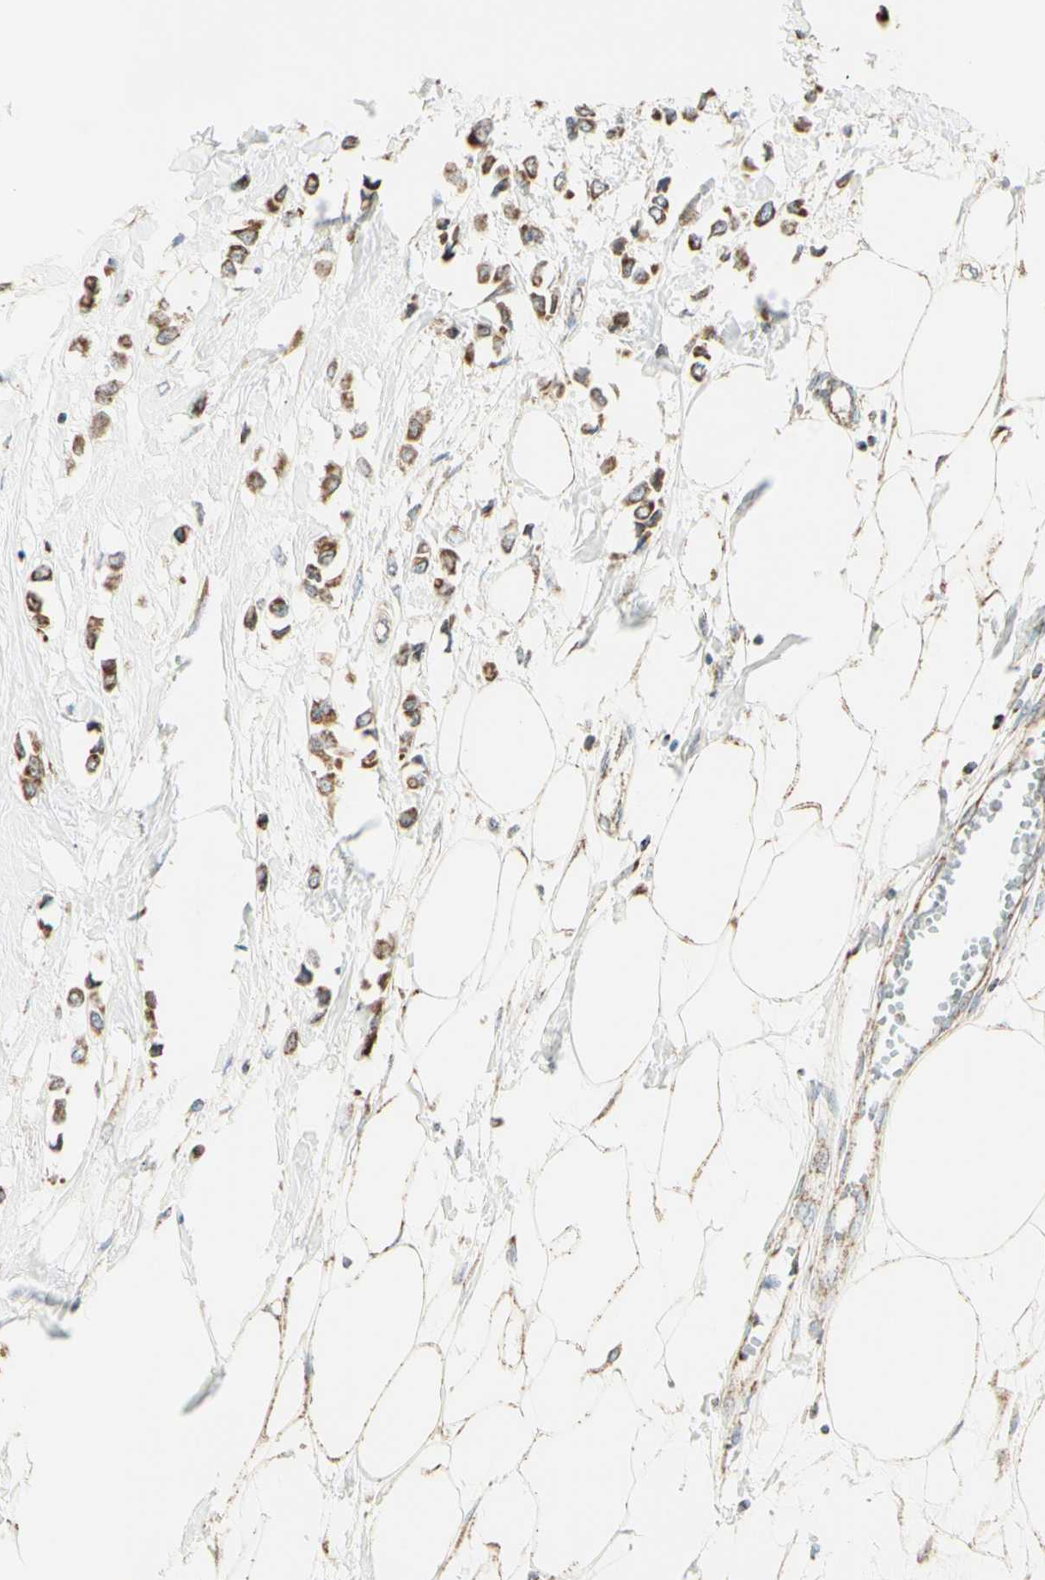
{"staining": {"intensity": "moderate", "quantity": ">75%", "location": "cytoplasmic/membranous"}, "tissue": "breast cancer", "cell_type": "Tumor cells", "image_type": "cancer", "snomed": [{"axis": "morphology", "description": "Lobular carcinoma"}, {"axis": "topography", "description": "Breast"}], "caption": "A high-resolution histopathology image shows immunohistochemistry (IHC) staining of breast cancer, which displays moderate cytoplasmic/membranous expression in about >75% of tumor cells. Using DAB (3,3'-diaminobenzidine) (brown) and hematoxylin (blue) stains, captured at high magnification using brightfield microscopy.", "gene": "LETM1", "patient": {"sex": "female", "age": 51}}